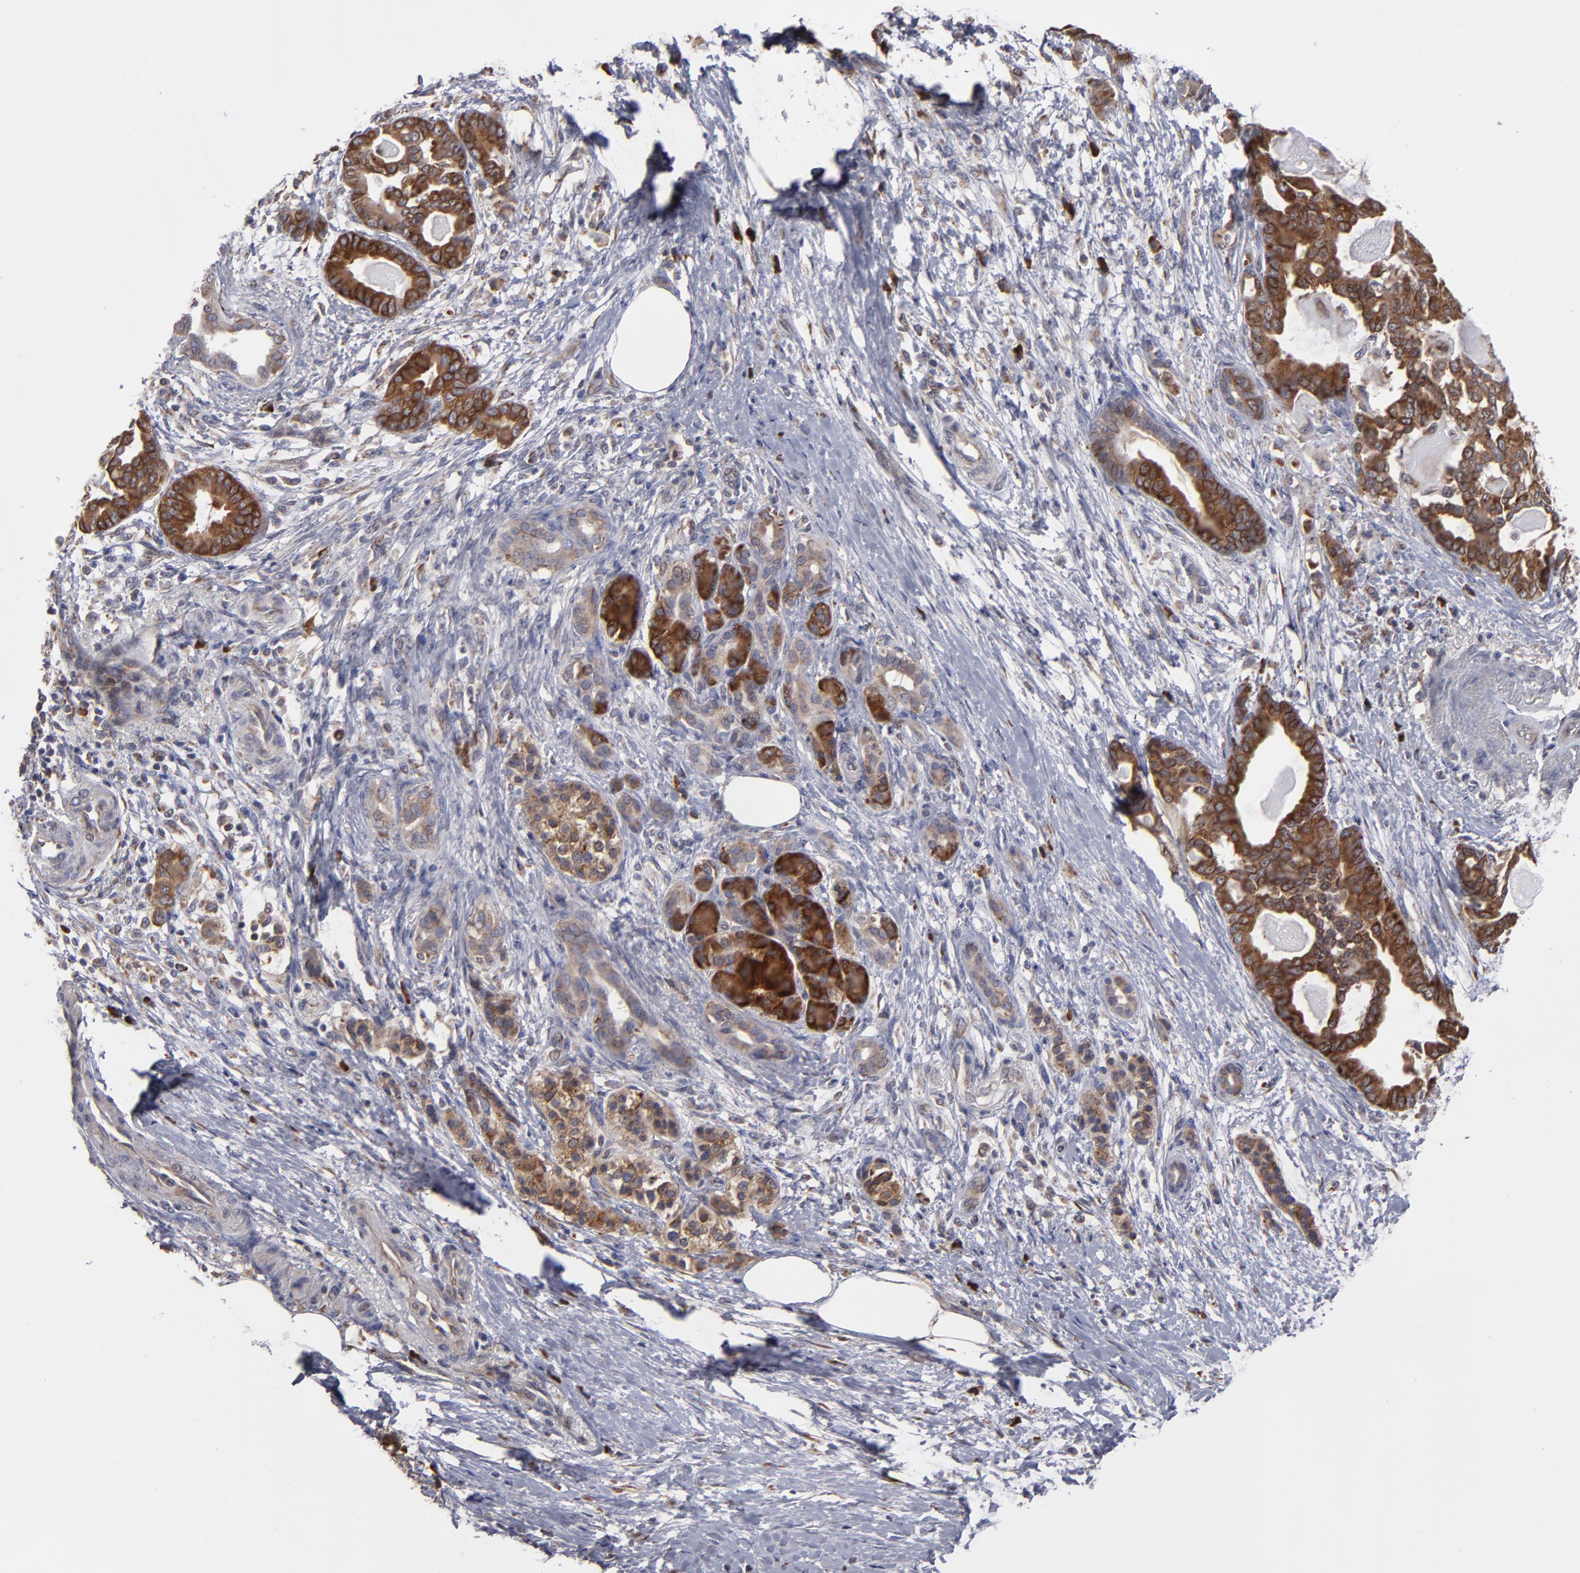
{"staining": {"intensity": "strong", "quantity": ">75%", "location": "cytoplasmic/membranous"}, "tissue": "pancreatic cancer", "cell_type": "Tumor cells", "image_type": "cancer", "snomed": [{"axis": "morphology", "description": "Adenocarcinoma, NOS"}, {"axis": "topography", "description": "Pancreas"}], "caption": "Protein expression analysis of human adenocarcinoma (pancreatic) reveals strong cytoplasmic/membranous positivity in about >75% of tumor cells. The protein is stained brown, and the nuclei are stained in blue (DAB (3,3'-diaminobenzidine) IHC with brightfield microscopy, high magnification).", "gene": "SND1", "patient": {"sex": "male", "age": 63}}